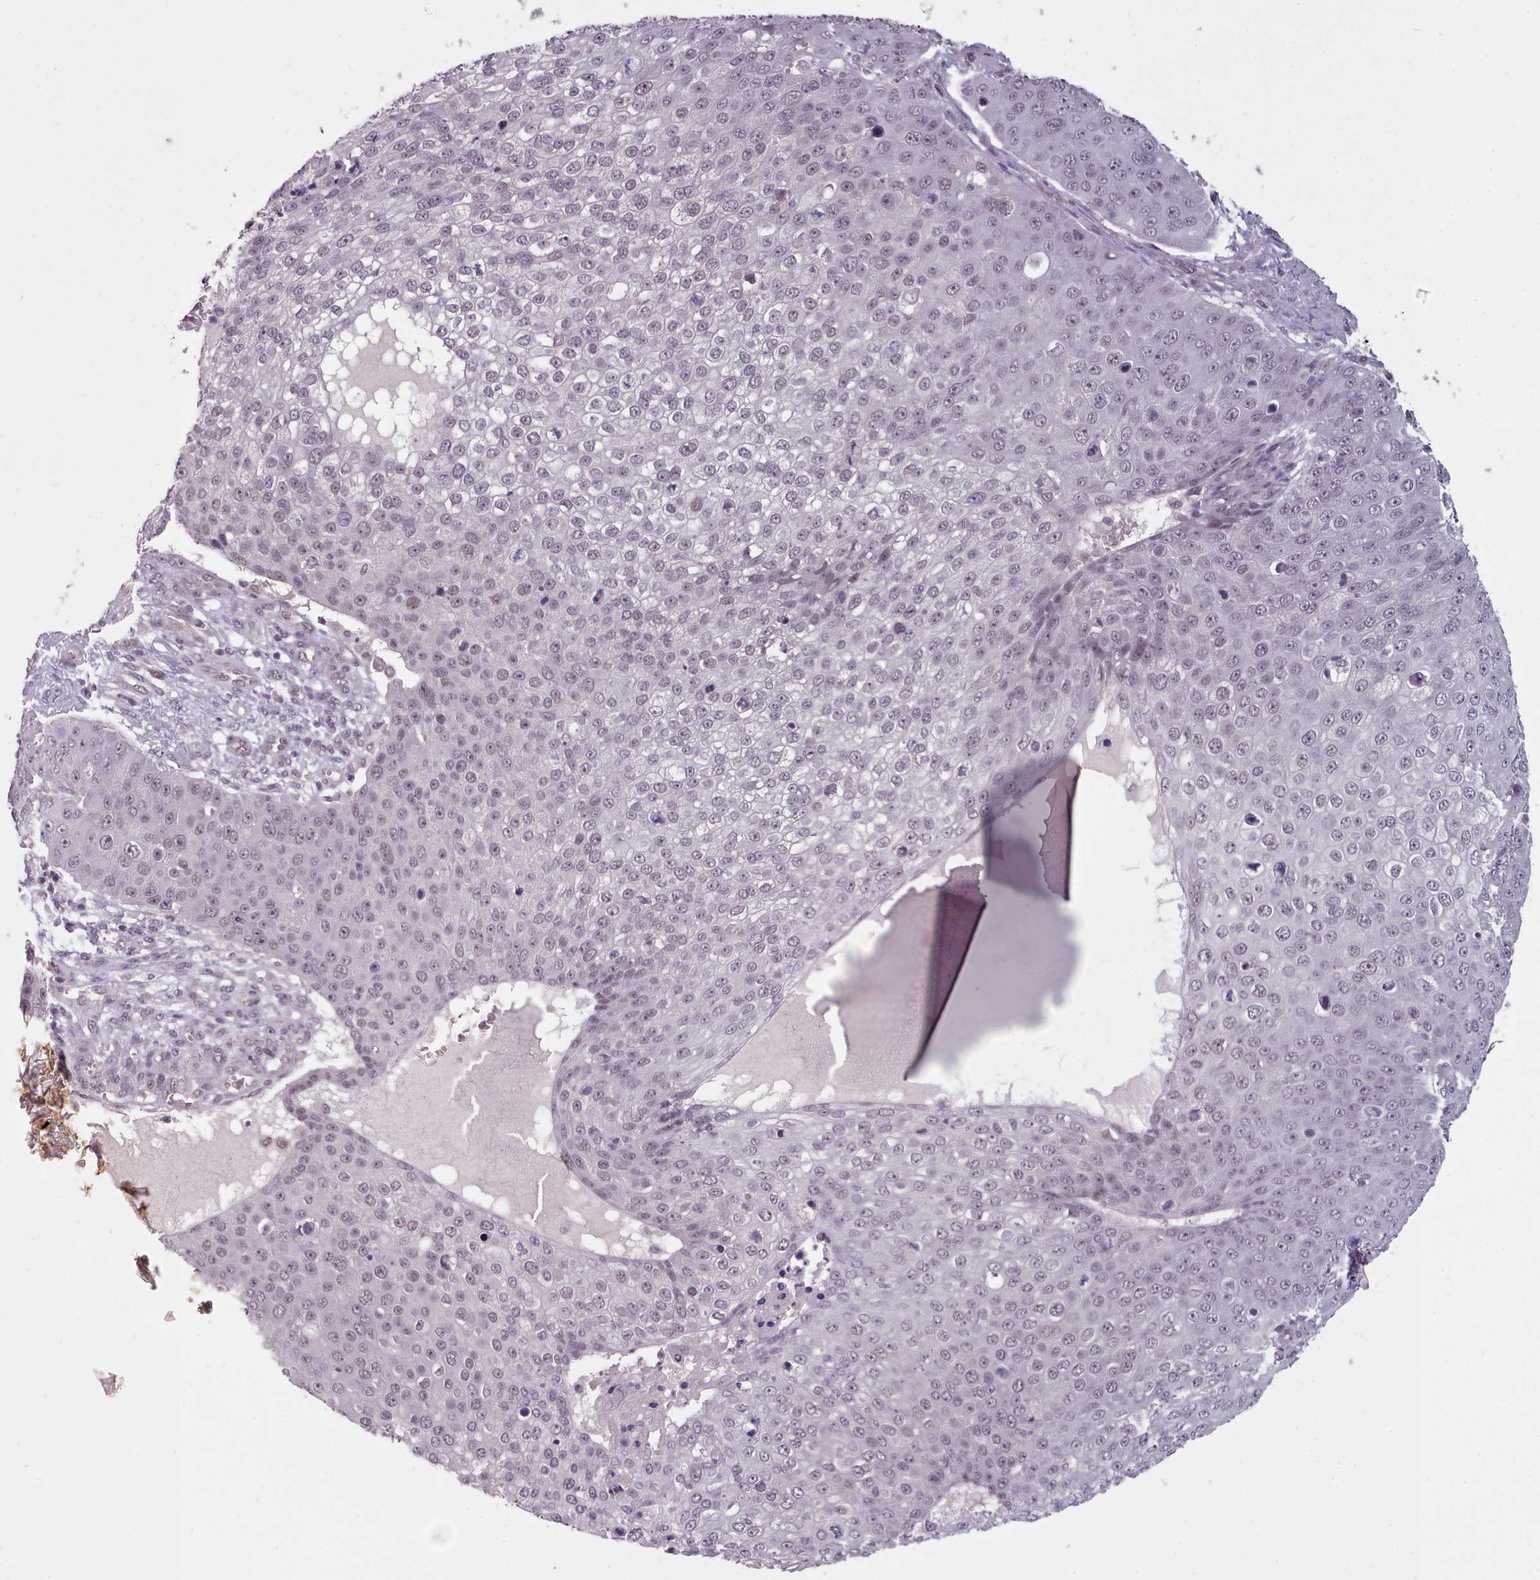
{"staining": {"intensity": "weak", "quantity": "25%-75%", "location": "nuclear"}, "tissue": "skin cancer", "cell_type": "Tumor cells", "image_type": "cancer", "snomed": [{"axis": "morphology", "description": "Squamous cell carcinoma, NOS"}, {"axis": "topography", "description": "Skin"}], "caption": "Squamous cell carcinoma (skin) stained for a protein (brown) reveals weak nuclear positive expression in about 25%-75% of tumor cells.", "gene": "SRSF9", "patient": {"sex": "male", "age": 71}}